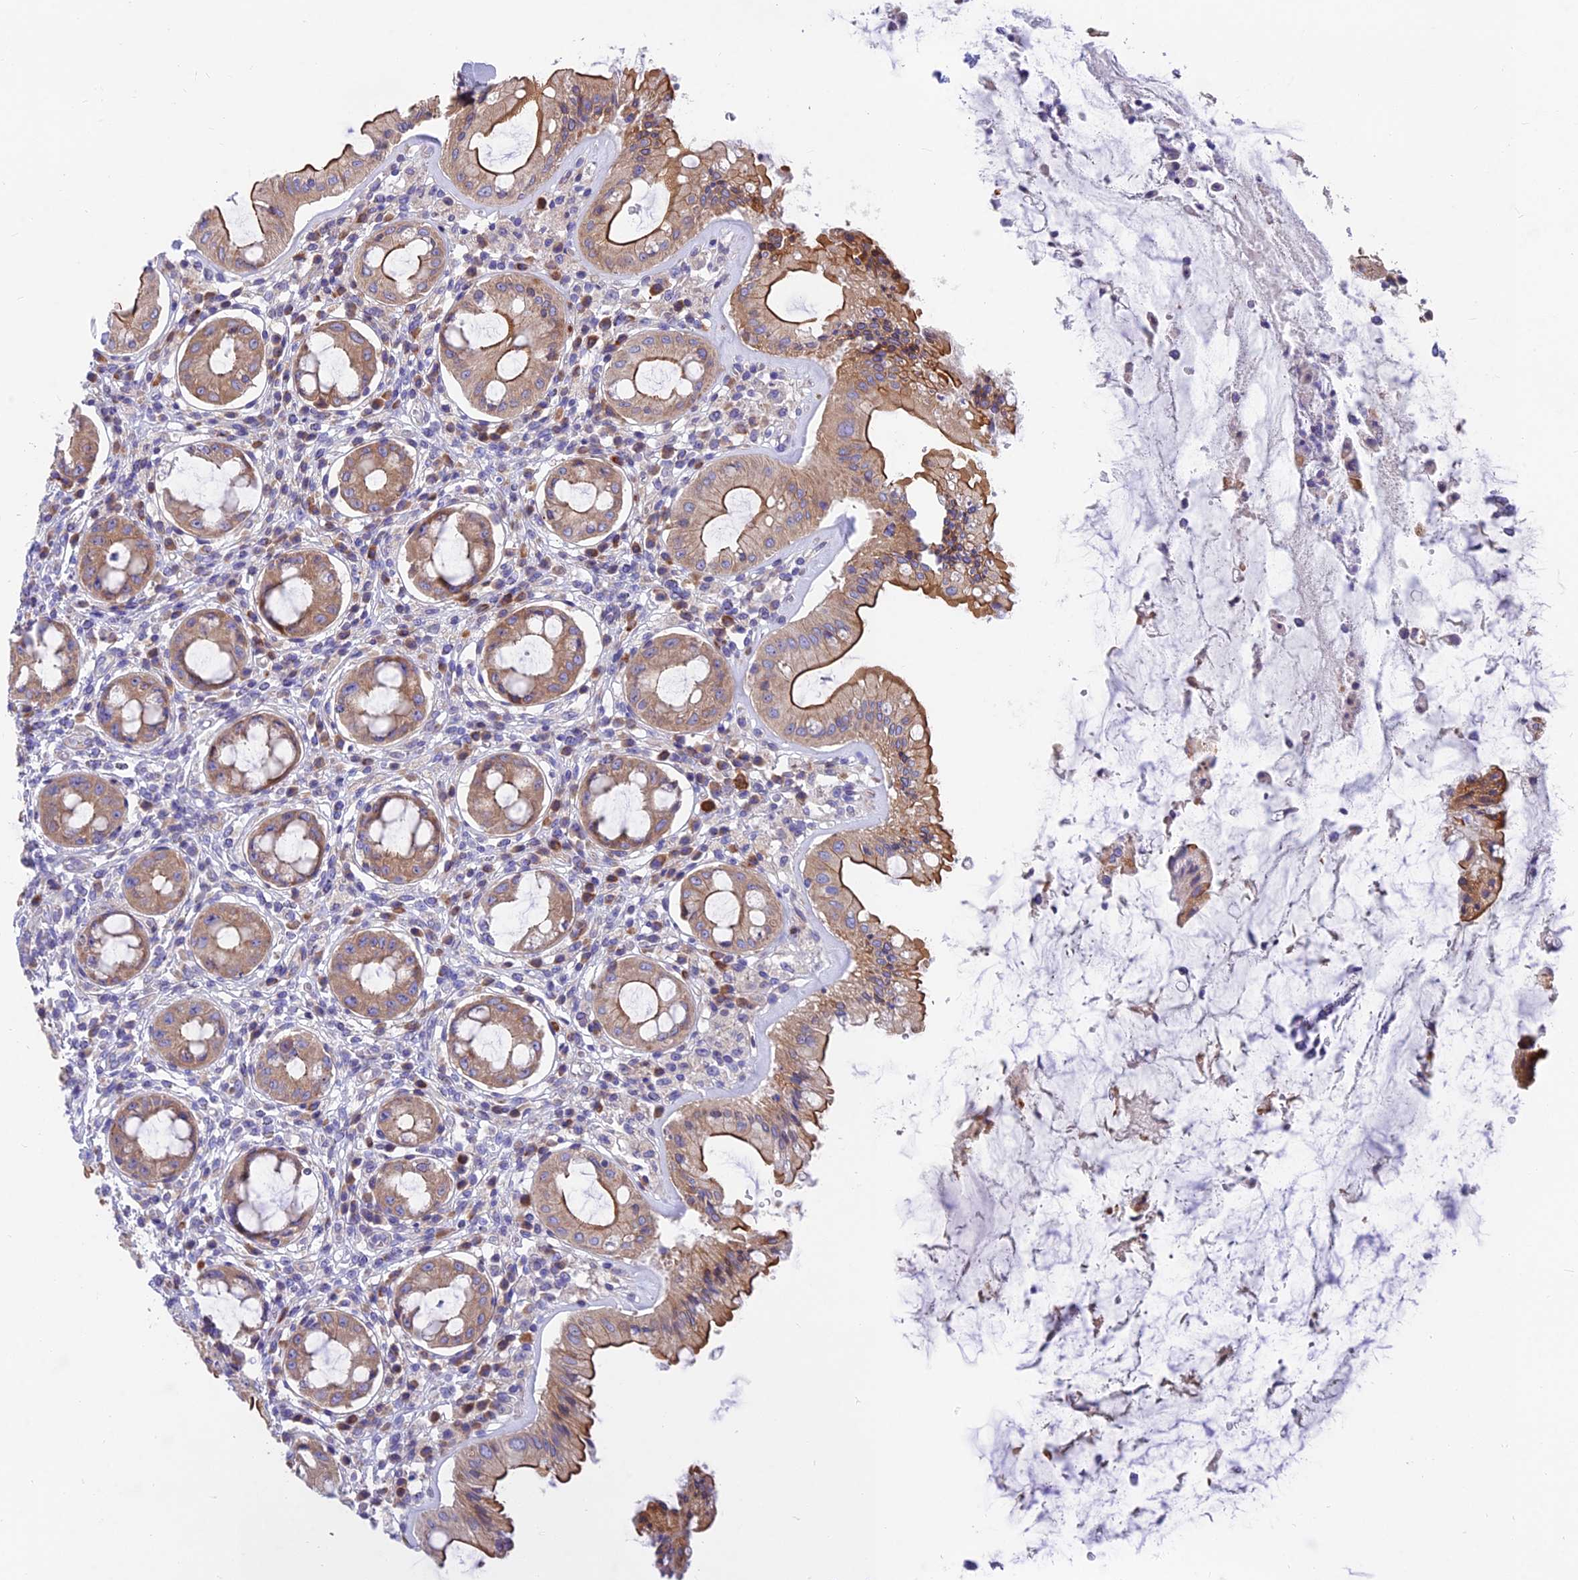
{"staining": {"intensity": "moderate", "quantity": ">75%", "location": "cytoplasmic/membranous"}, "tissue": "rectum", "cell_type": "Glandular cells", "image_type": "normal", "snomed": [{"axis": "morphology", "description": "Normal tissue, NOS"}, {"axis": "topography", "description": "Rectum"}], "caption": "Immunohistochemistry of benign rectum displays medium levels of moderate cytoplasmic/membranous positivity in approximately >75% of glandular cells.", "gene": "MVB12A", "patient": {"sex": "female", "age": 57}}